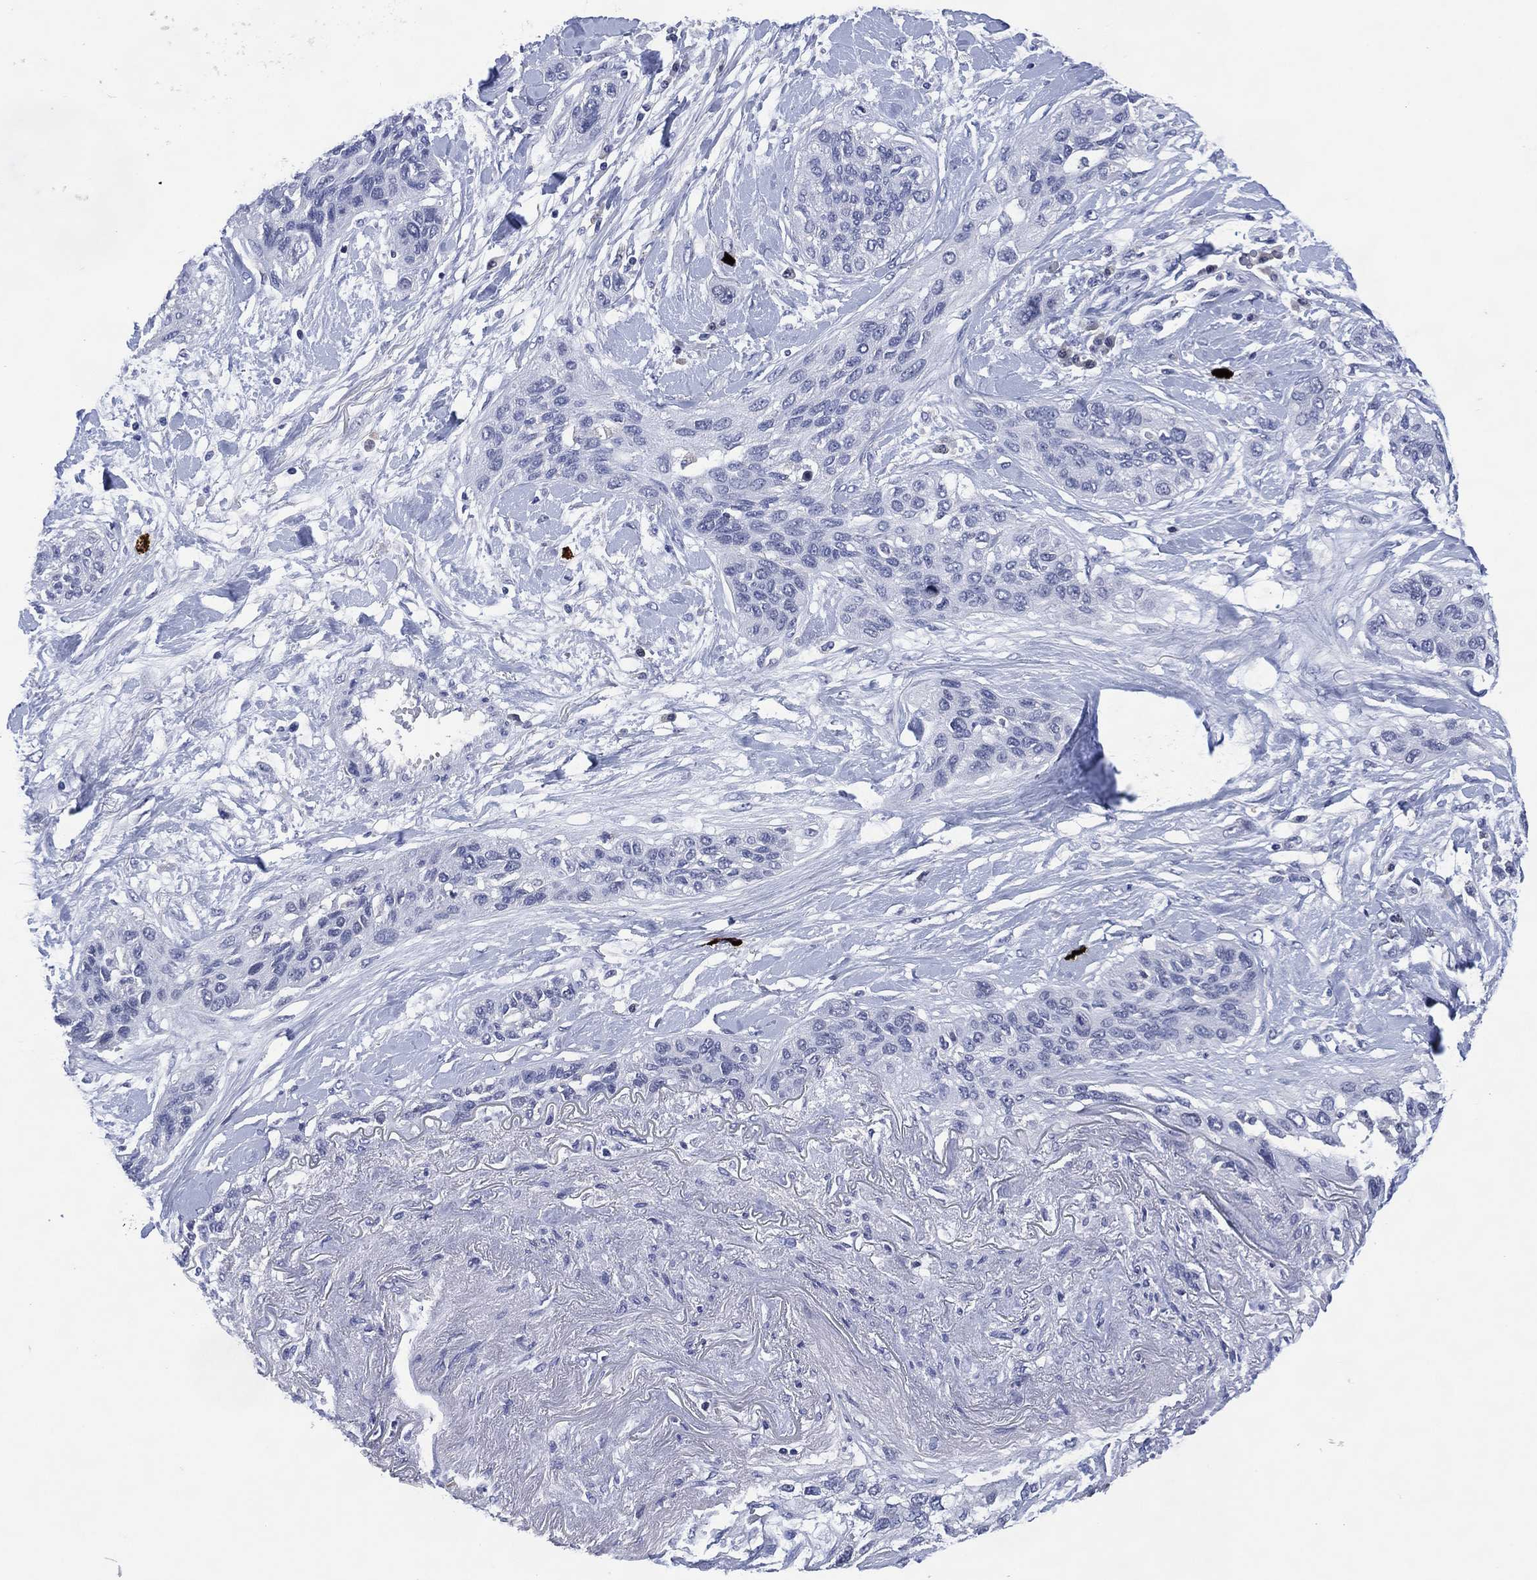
{"staining": {"intensity": "negative", "quantity": "none", "location": "none"}, "tissue": "lung cancer", "cell_type": "Tumor cells", "image_type": "cancer", "snomed": [{"axis": "morphology", "description": "Squamous cell carcinoma, NOS"}, {"axis": "topography", "description": "Lung"}], "caption": "DAB immunohistochemical staining of human lung cancer shows no significant staining in tumor cells.", "gene": "USP26", "patient": {"sex": "female", "age": 70}}